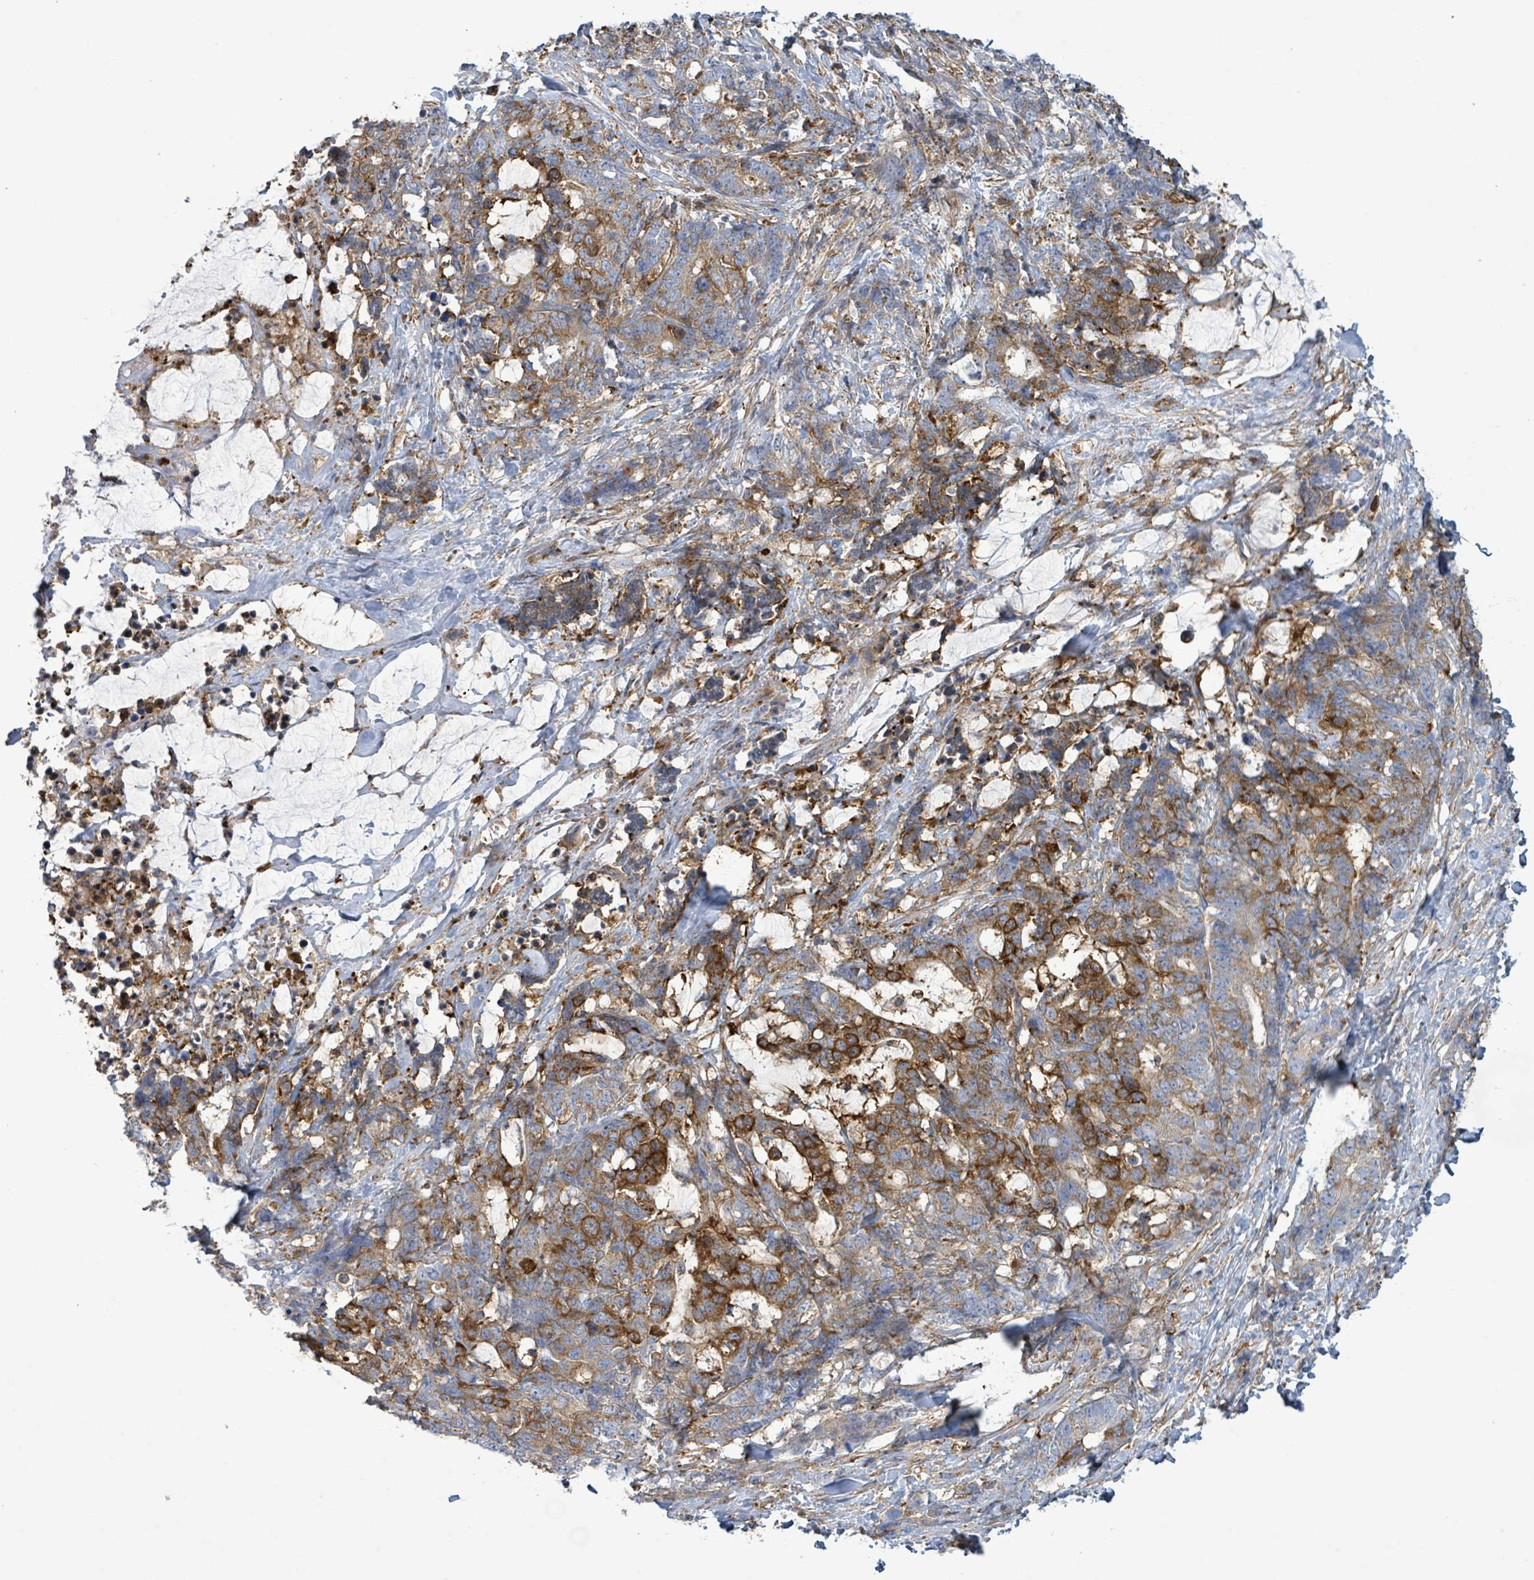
{"staining": {"intensity": "moderate", "quantity": ">75%", "location": "cytoplasmic/membranous"}, "tissue": "stomach cancer", "cell_type": "Tumor cells", "image_type": "cancer", "snomed": [{"axis": "morphology", "description": "Normal tissue, NOS"}, {"axis": "morphology", "description": "Adenocarcinoma, NOS"}, {"axis": "topography", "description": "Stomach"}], "caption": "Human stomach adenocarcinoma stained with a brown dye demonstrates moderate cytoplasmic/membranous positive positivity in approximately >75% of tumor cells.", "gene": "EGFL7", "patient": {"sex": "female", "age": 64}}